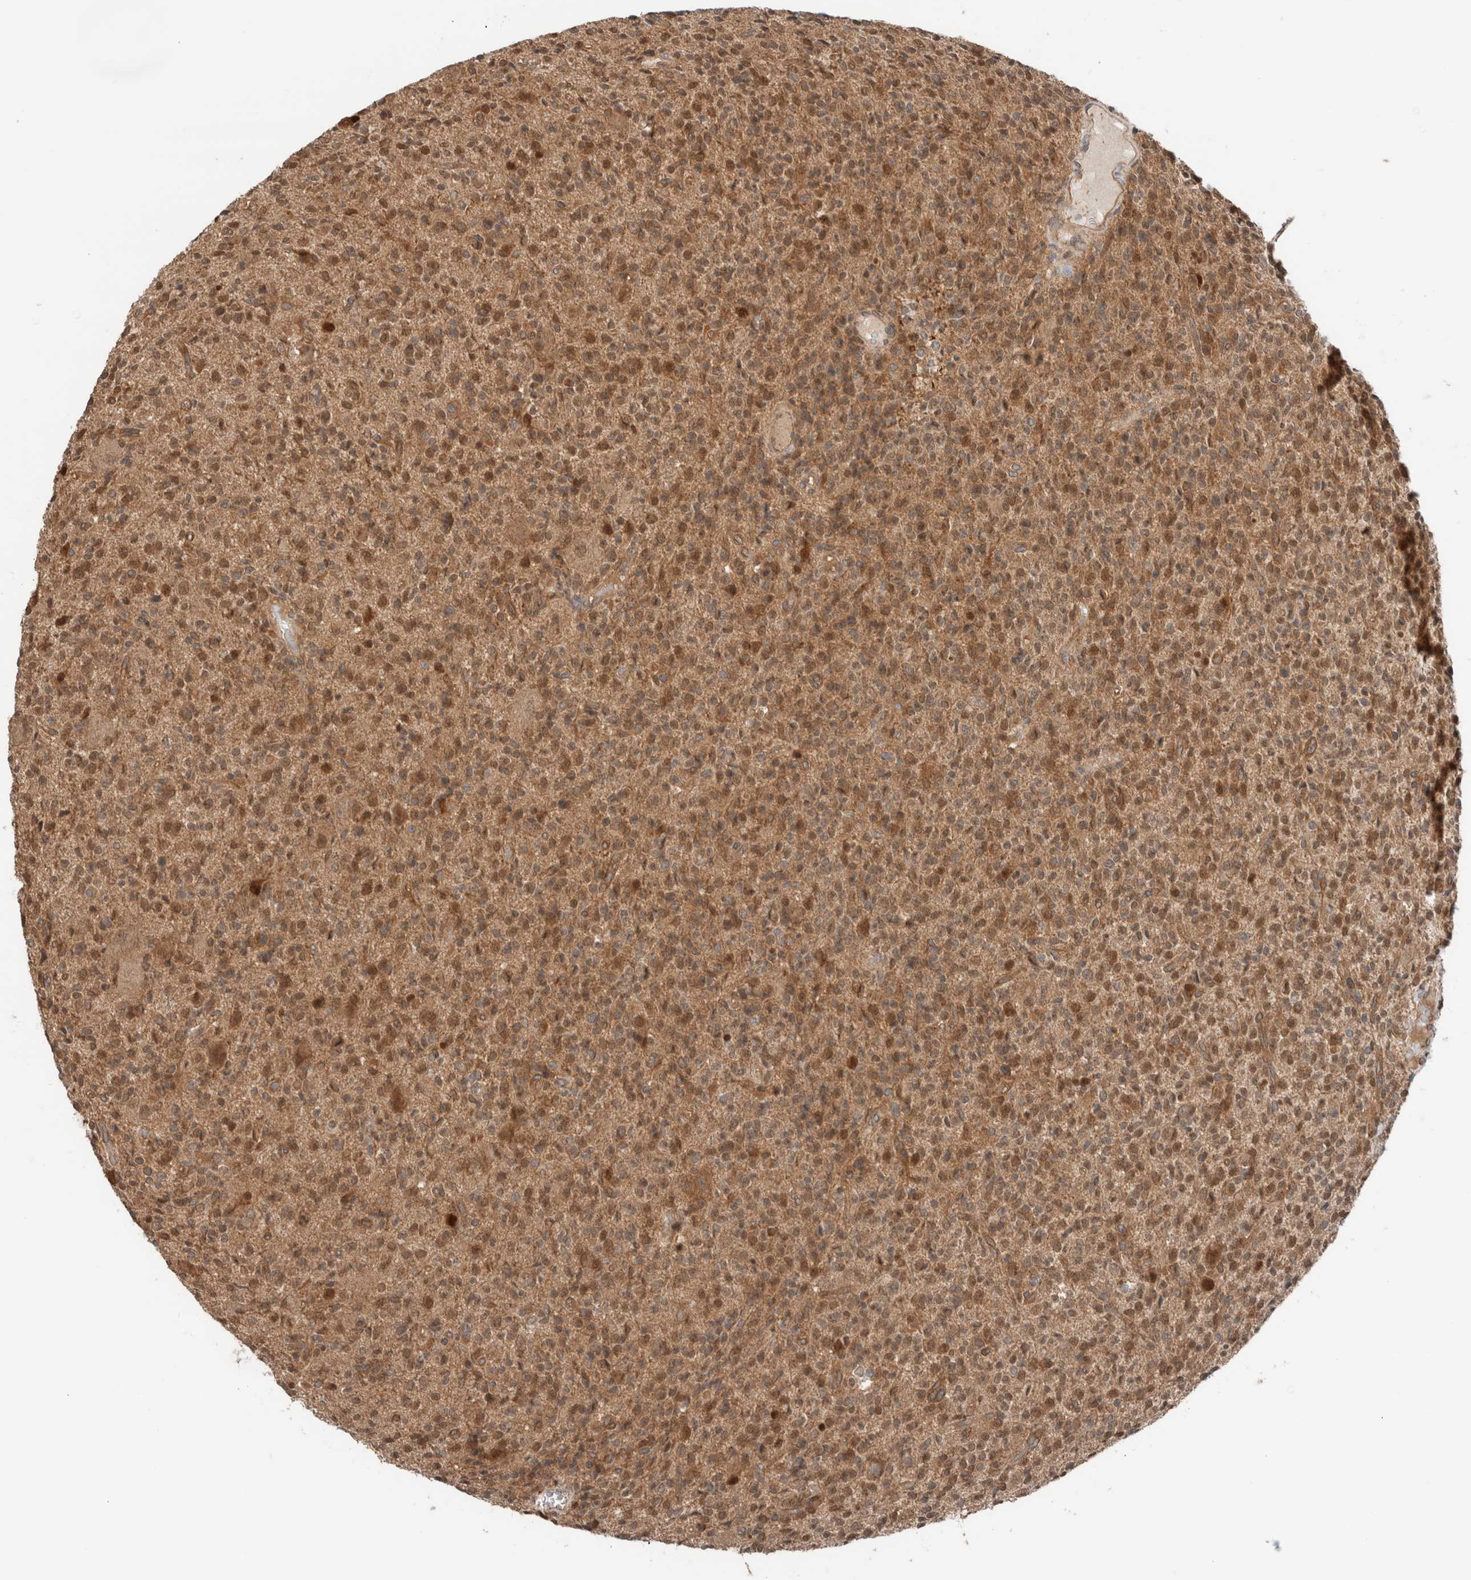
{"staining": {"intensity": "moderate", "quantity": "25%-75%", "location": "cytoplasmic/membranous,nuclear"}, "tissue": "glioma", "cell_type": "Tumor cells", "image_type": "cancer", "snomed": [{"axis": "morphology", "description": "Glioma, malignant, High grade"}, {"axis": "topography", "description": "Brain"}], "caption": "About 25%-75% of tumor cells in malignant high-grade glioma demonstrate moderate cytoplasmic/membranous and nuclear protein expression as visualized by brown immunohistochemical staining.", "gene": "XPNPEP1", "patient": {"sex": "male", "age": 34}}